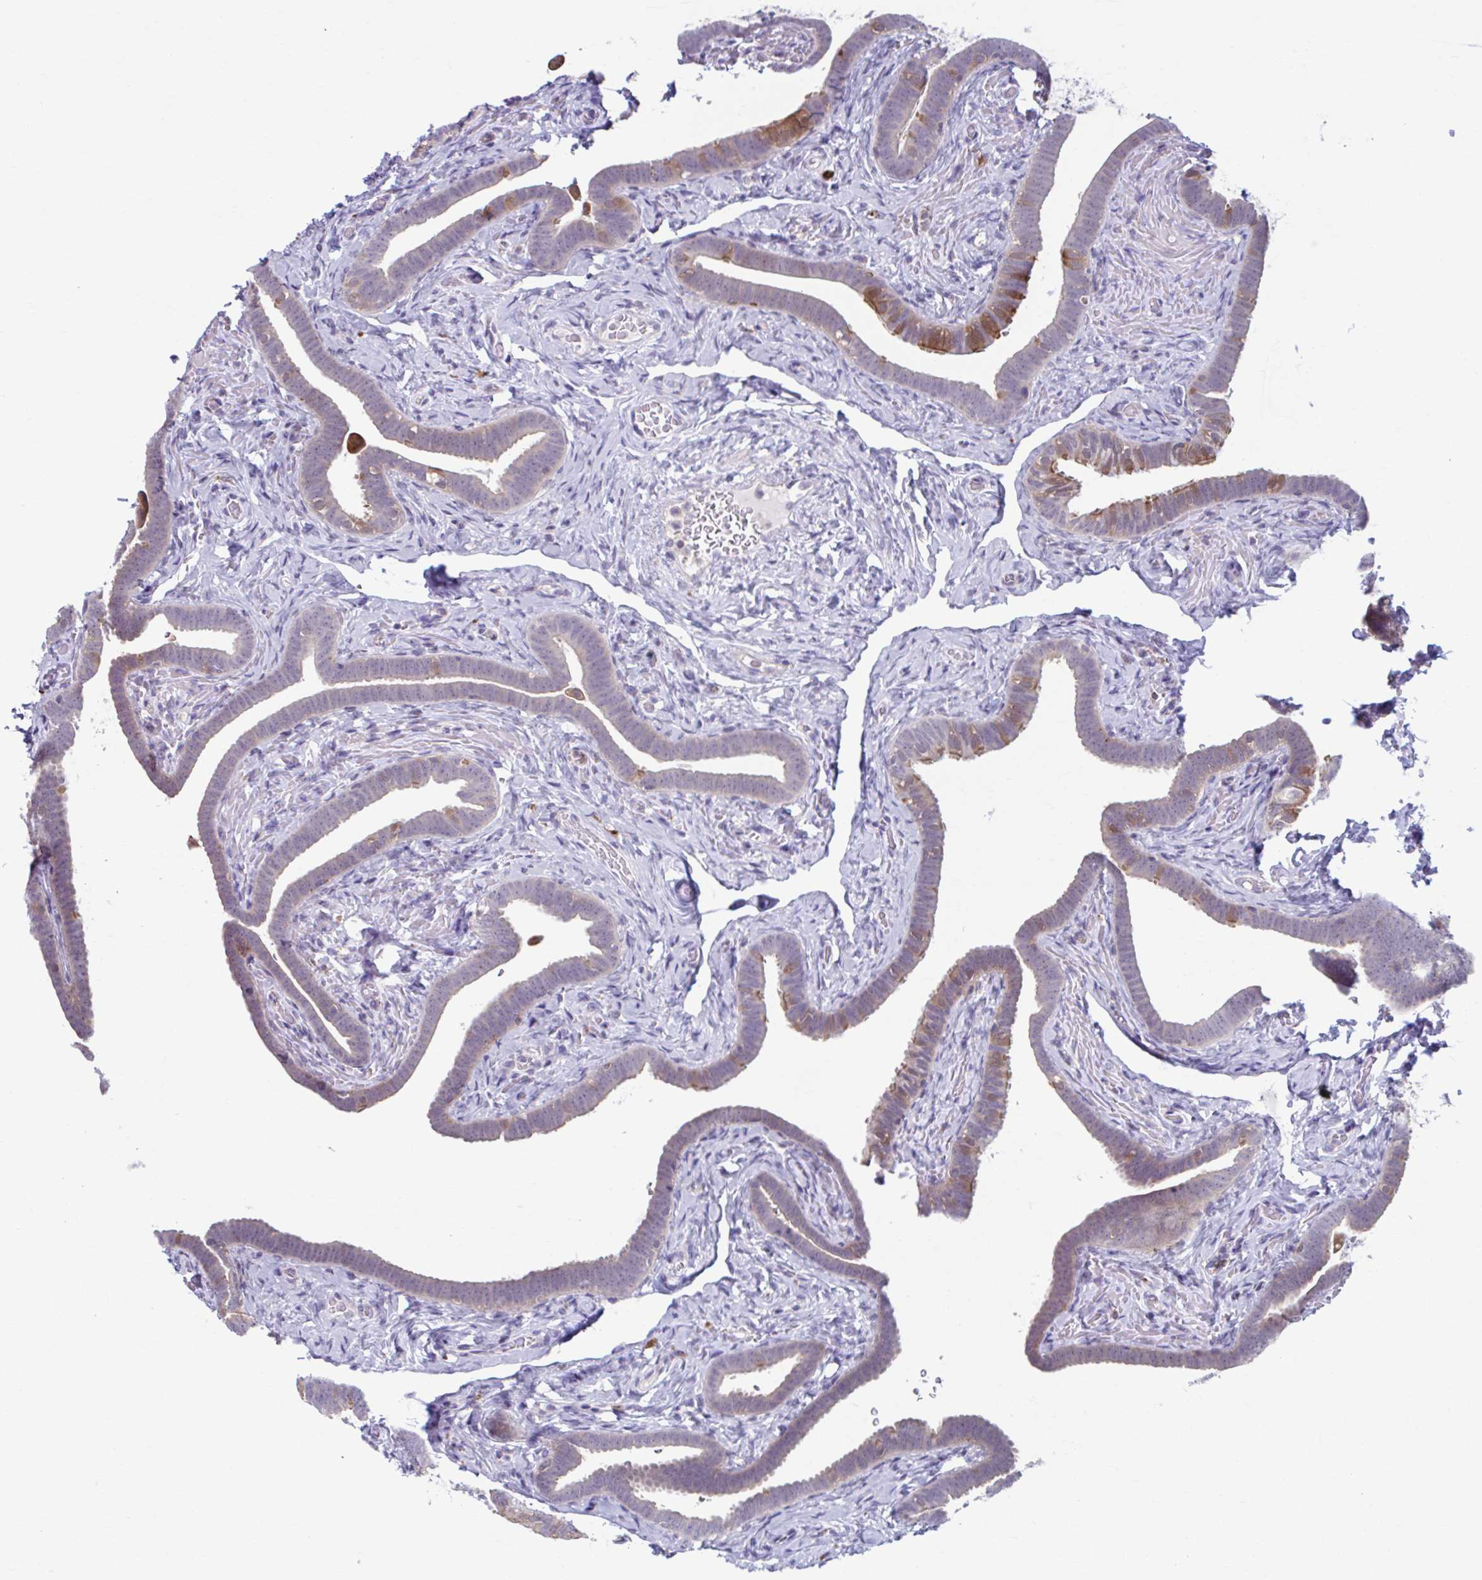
{"staining": {"intensity": "moderate", "quantity": "<25%", "location": "cytoplasmic/membranous"}, "tissue": "fallopian tube", "cell_type": "Glandular cells", "image_type": "normal", "snomed": [{"axis": "morphology", "description": "Normal tissue, NOS"}, {"axis": "topography", "description": "Fallopian tube"}], "caption": "There is low levels of moderate cytoplasmic/membranous positivity in glandular cells of normal fallopian tube, as demonstrated by immunohistochemical staining (brown color).", "gene": "ADAT3", "patient": {"sex": "female", "age": 69}}